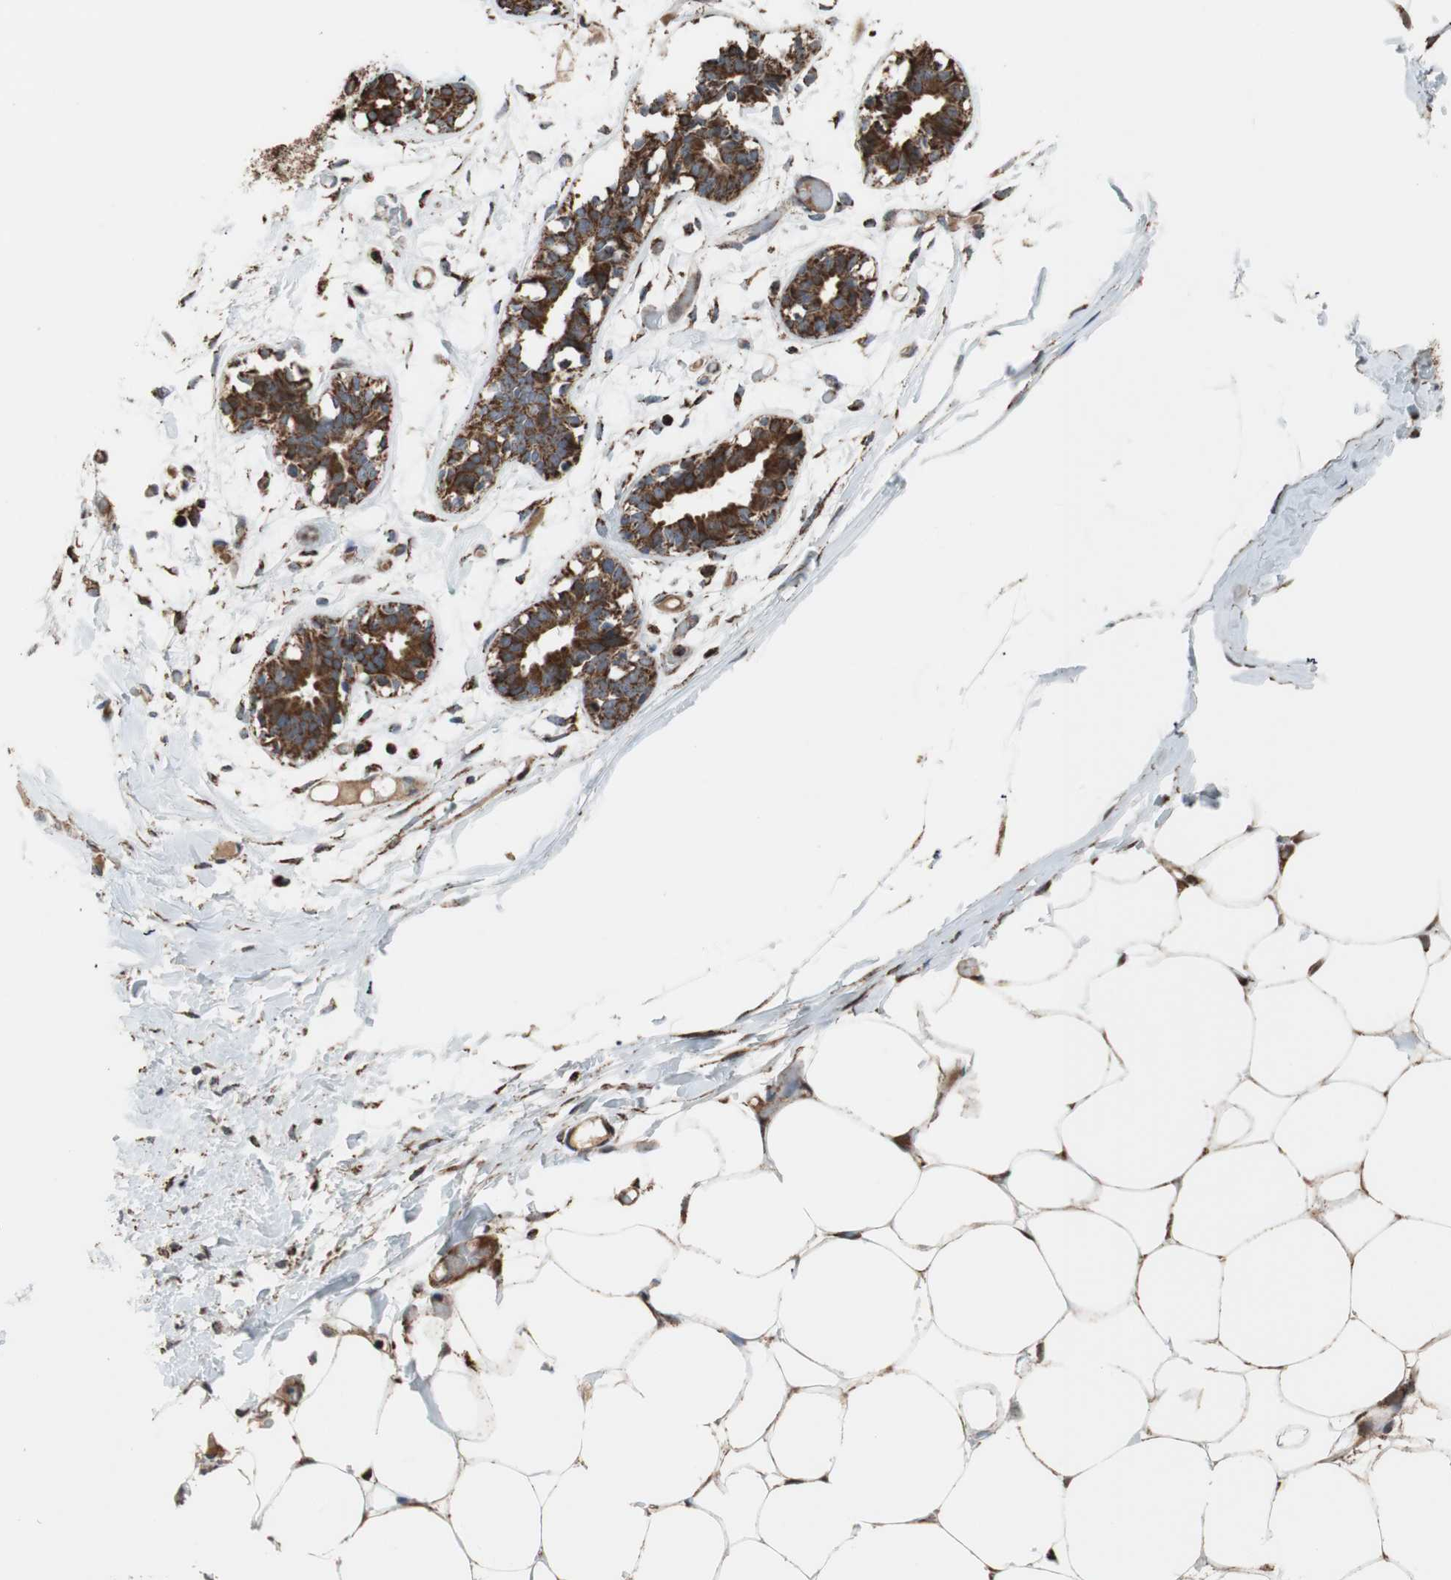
{"staining": {"intensity": "moderate", "quantity": "25%-75%", "location": "cytoplasmic/membranous"}, "tissue": "adipose tissue", "cell_type": "Adipocytes", "image_type": "normal", "snomed": [{"axis": "morphology", "description": "Normal tissue, NOS"}, {"axis": "topography", "description": "Breast"}, {"axis": "topography", "description": "Adipose tissue"}], "caption": "Immunohistochemistry (IHC) histopathology image of normal adipose tissue: adipose tissue stained using immunohistochemistry exhibits medium levels of moderate protein expression localized specifically in the cytoplasmic/membranous of adipocytes, appearing as a cytoplasmic/membranous brown color.", "gene": "PCSK4", "patient": {"sex": "female", "age": 25}}